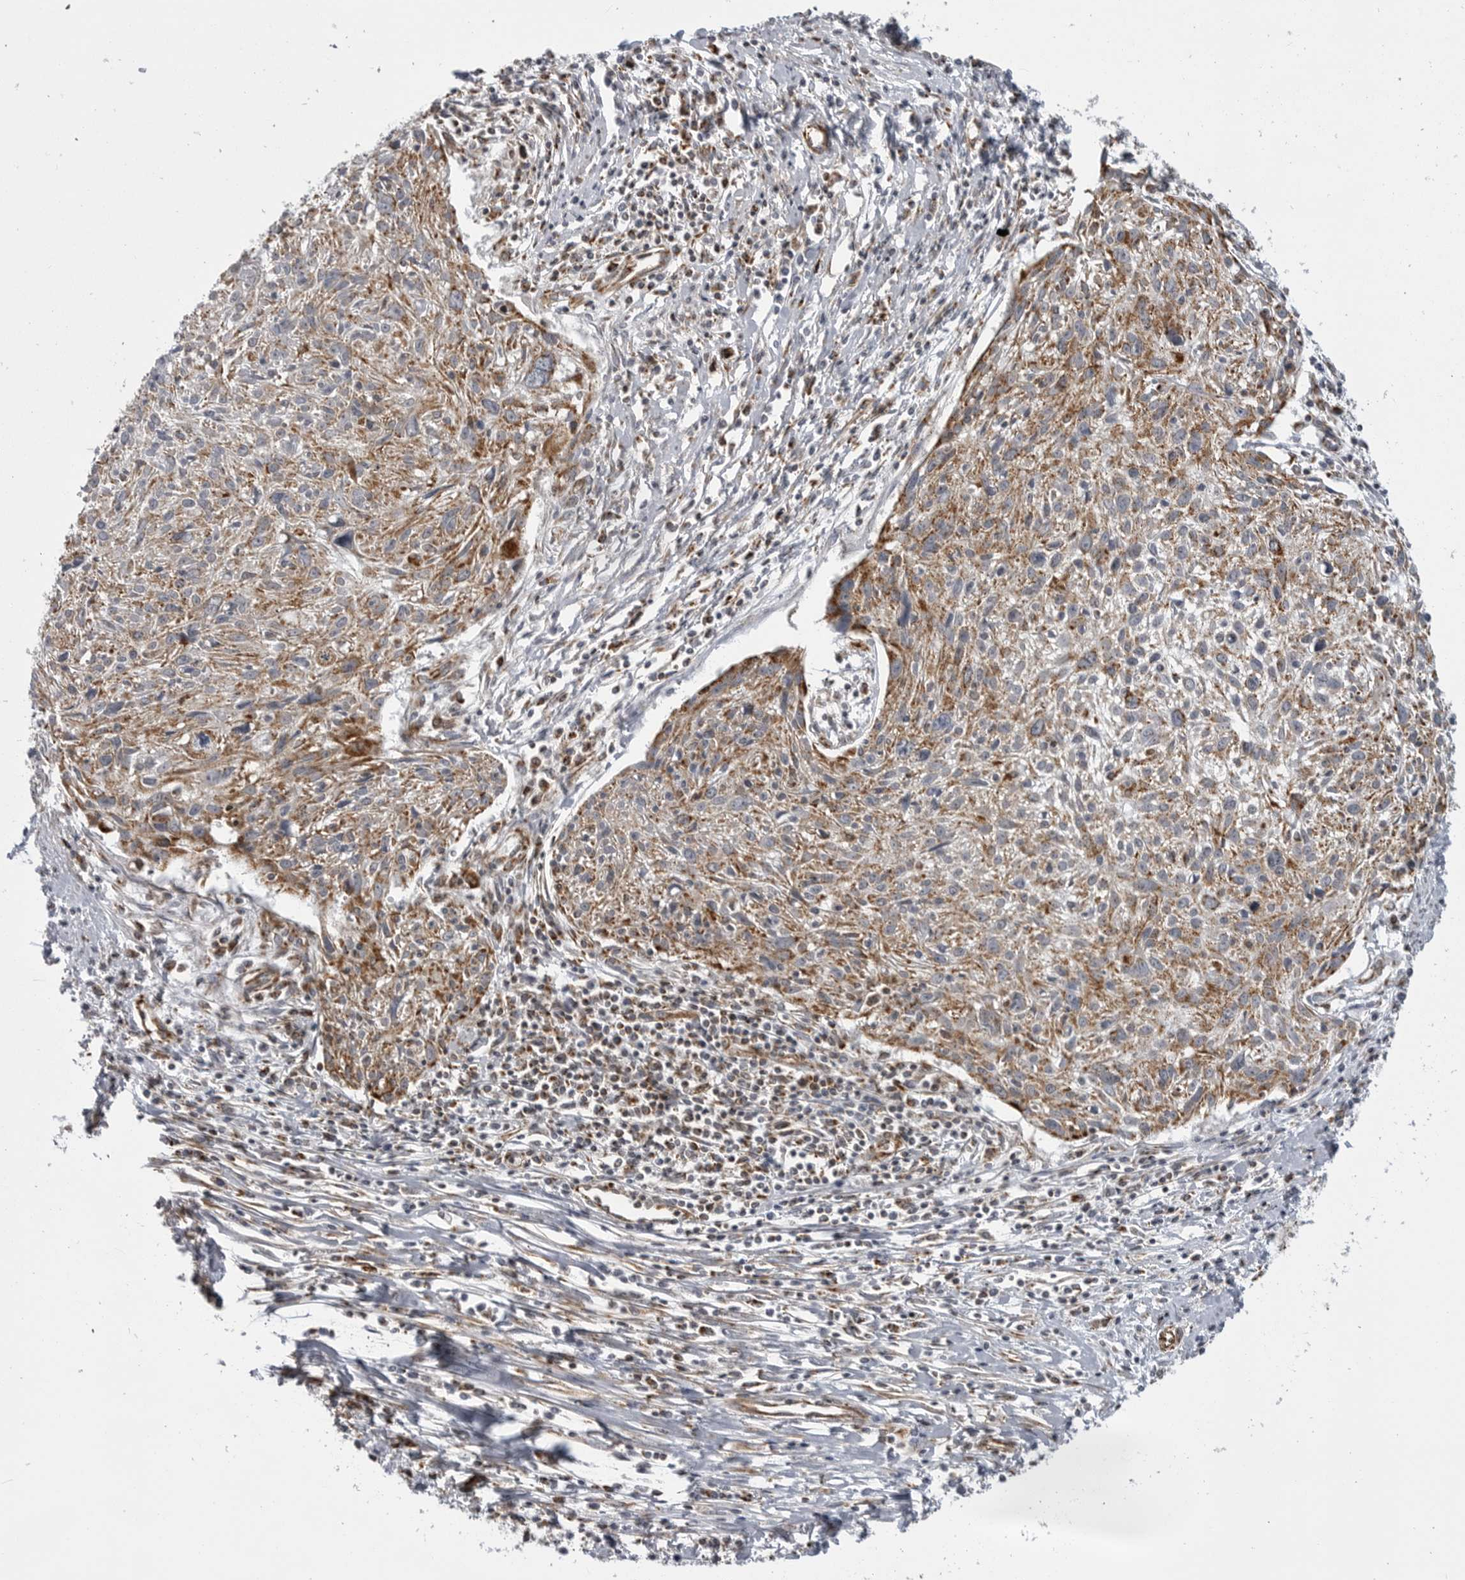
{"staining": {"intensity": "moderate", "quantity": "25%-75%", "location": "cytoplasmic/membranous"}, "tissue": "cervical cancer", "cell_type": "Tumor cells", "image_type": "cancer", "snomed": [{"axis": "morphology", "description": "Squamous cell carcinoma, NOS"}, {"axis": "topography", "description": "Cervix"}], "caption": "Approximately 25%-75% of tumor cells in human cervical cancer (squamous cell carcinoma) display moderate cytoplasmic/membranous protein expression as visualized by brown immunohistochemical staining.", "gene": "FH", "patient": {"sex": "female", "age": 51}}